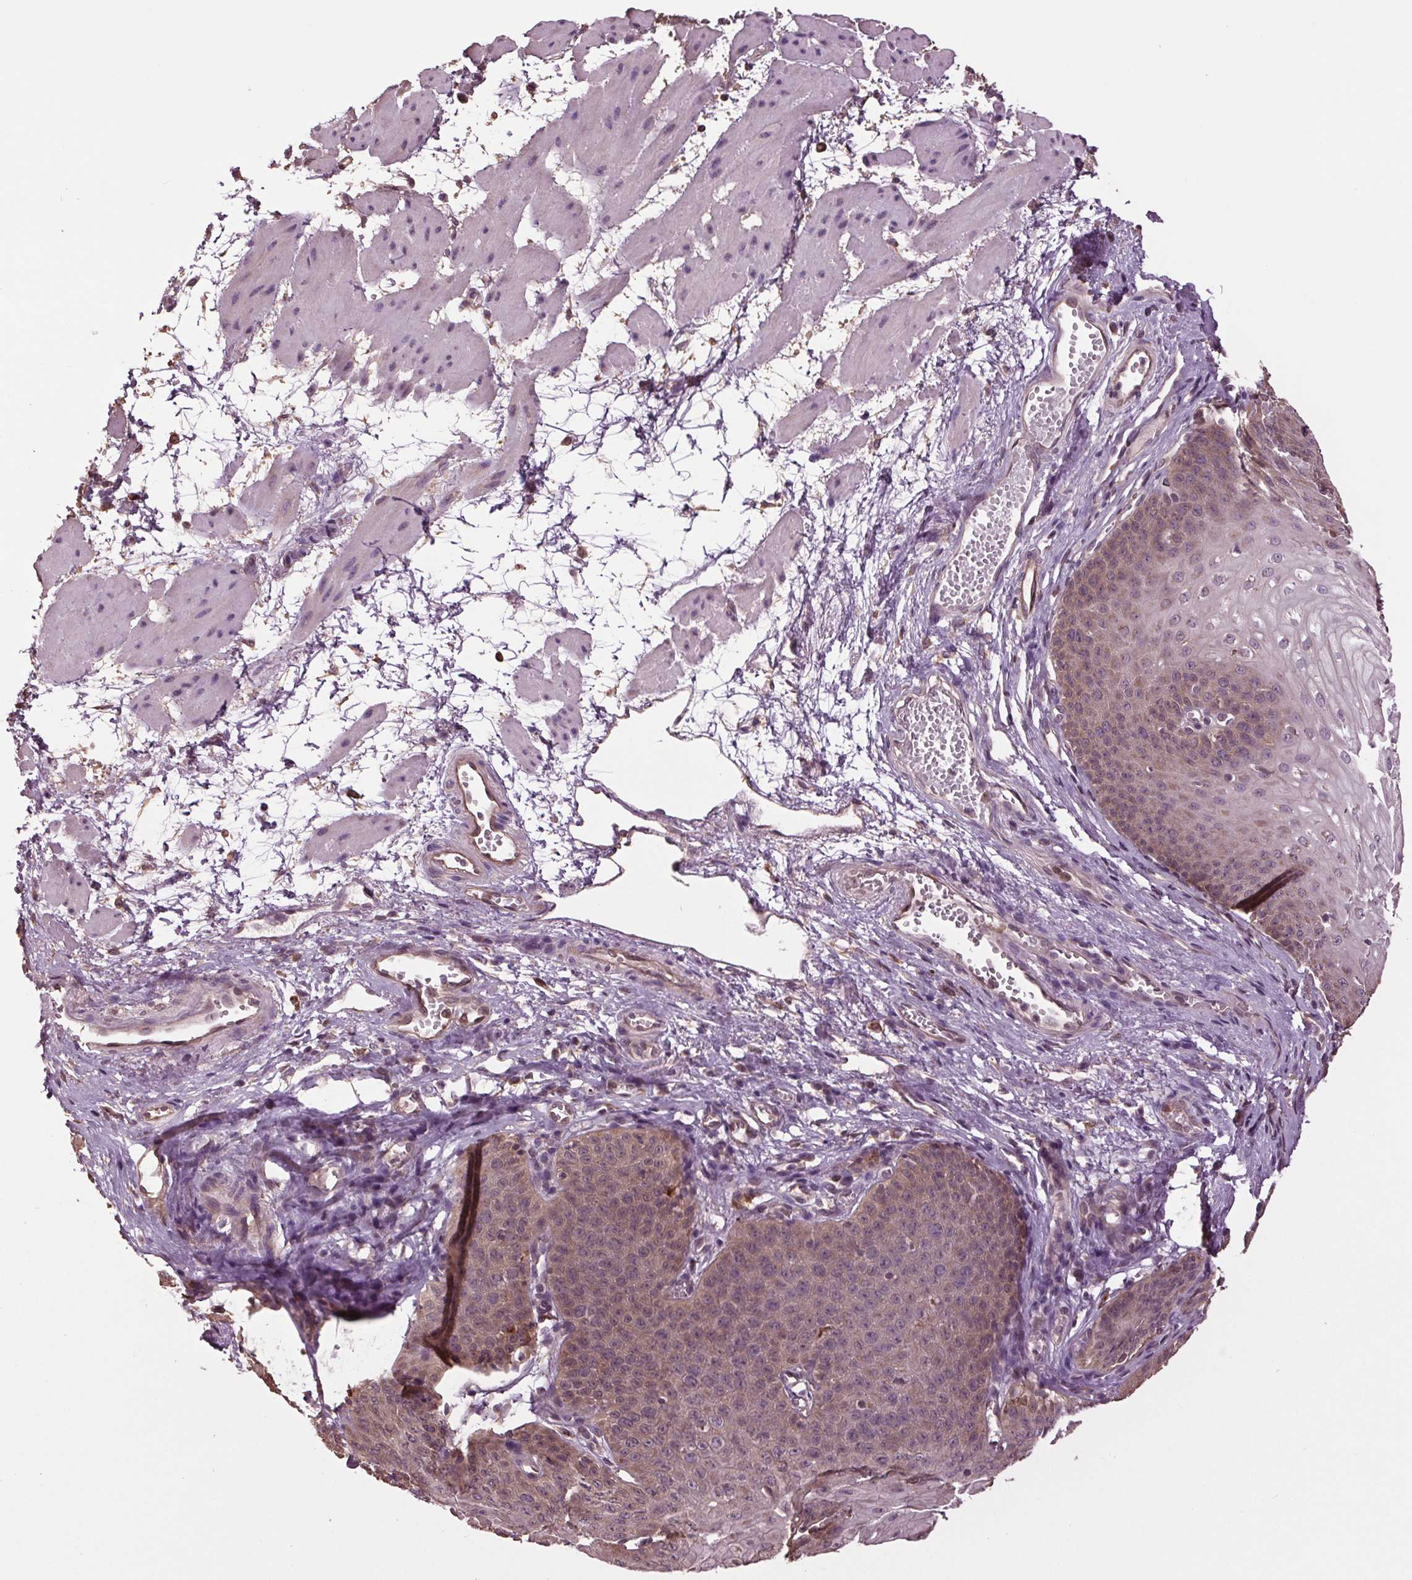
{"staining": {"intensity": "weak", "quantity": "25%-75%", "location": "cytoplasmic/membranous"}, "tissue": "esophagus", "cell_type": "Squamous epithelial cells", "image_type": "normal", "snomed": [{"axis": "morphology", "description": "Normal tissue, NOS"}, {"axis": "topography", "description": "Esophagus"}], "caption": "Protein expression by immunohistochemistry demonstrates weak cytoplasmic/membranous staining in about 25%-75% of squamous epithelial cells in unremarkable esophagus.", "gene": "RNPEP", "patient": {"sex": "male", "age": 71}}